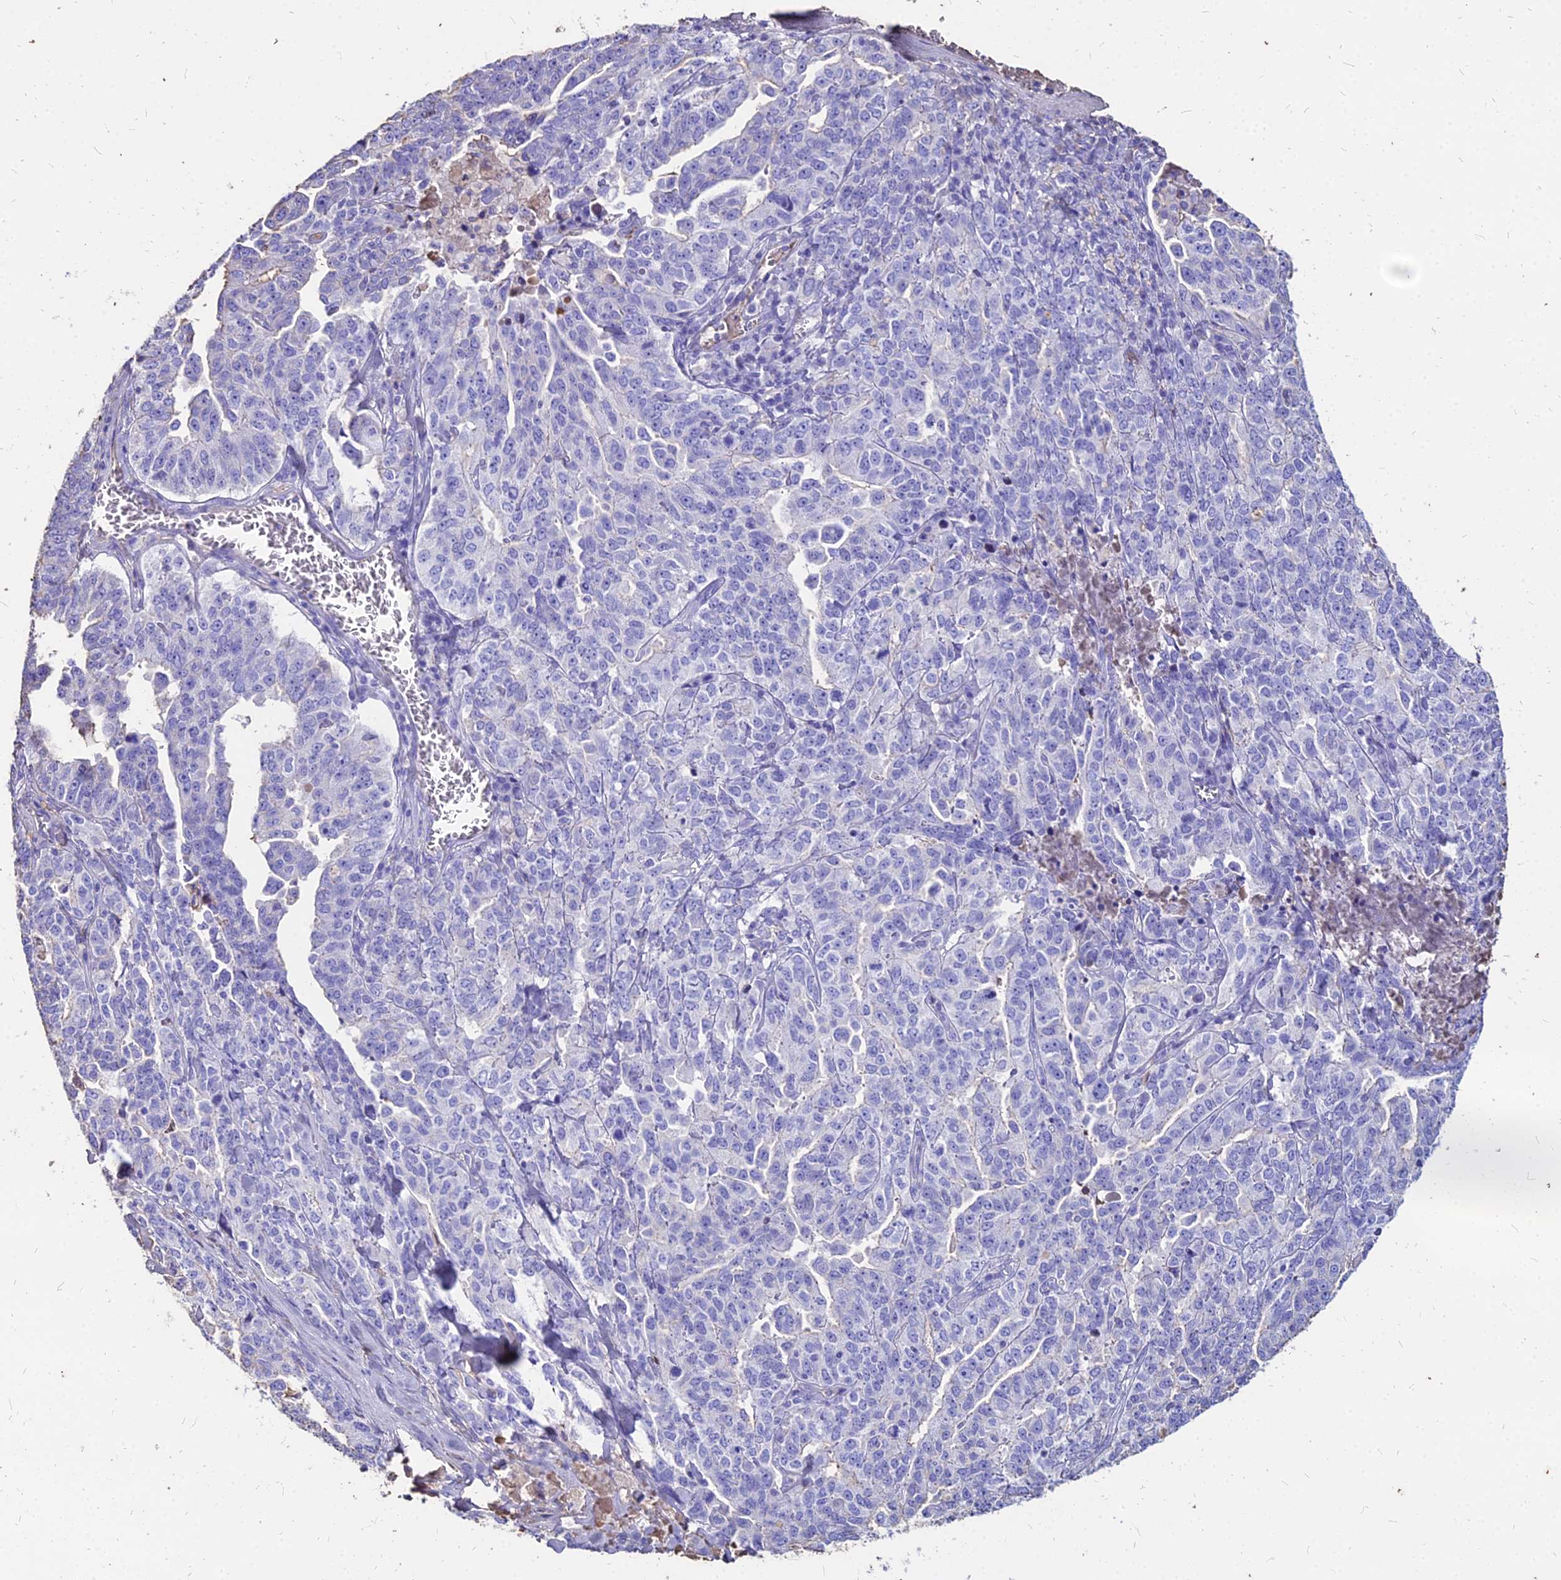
{"staining": {"intensity": "negative", "quantity": "none", "location": "none"}, "tissue": "ovarian cancer", "cell_type": "Tumor cells", "image_type": "cancer", "snomed": [{"axis": "morphology", "description": "Carcinoma, endometroid"}, {"axis": "topography", "description": "Ovary"}], "caption": "There is no significant staining in tumor cells of ovarian cancer (endometroid carcinoma).", "gene": "NME5", "patient": {"sex": "female", "age": 62}}